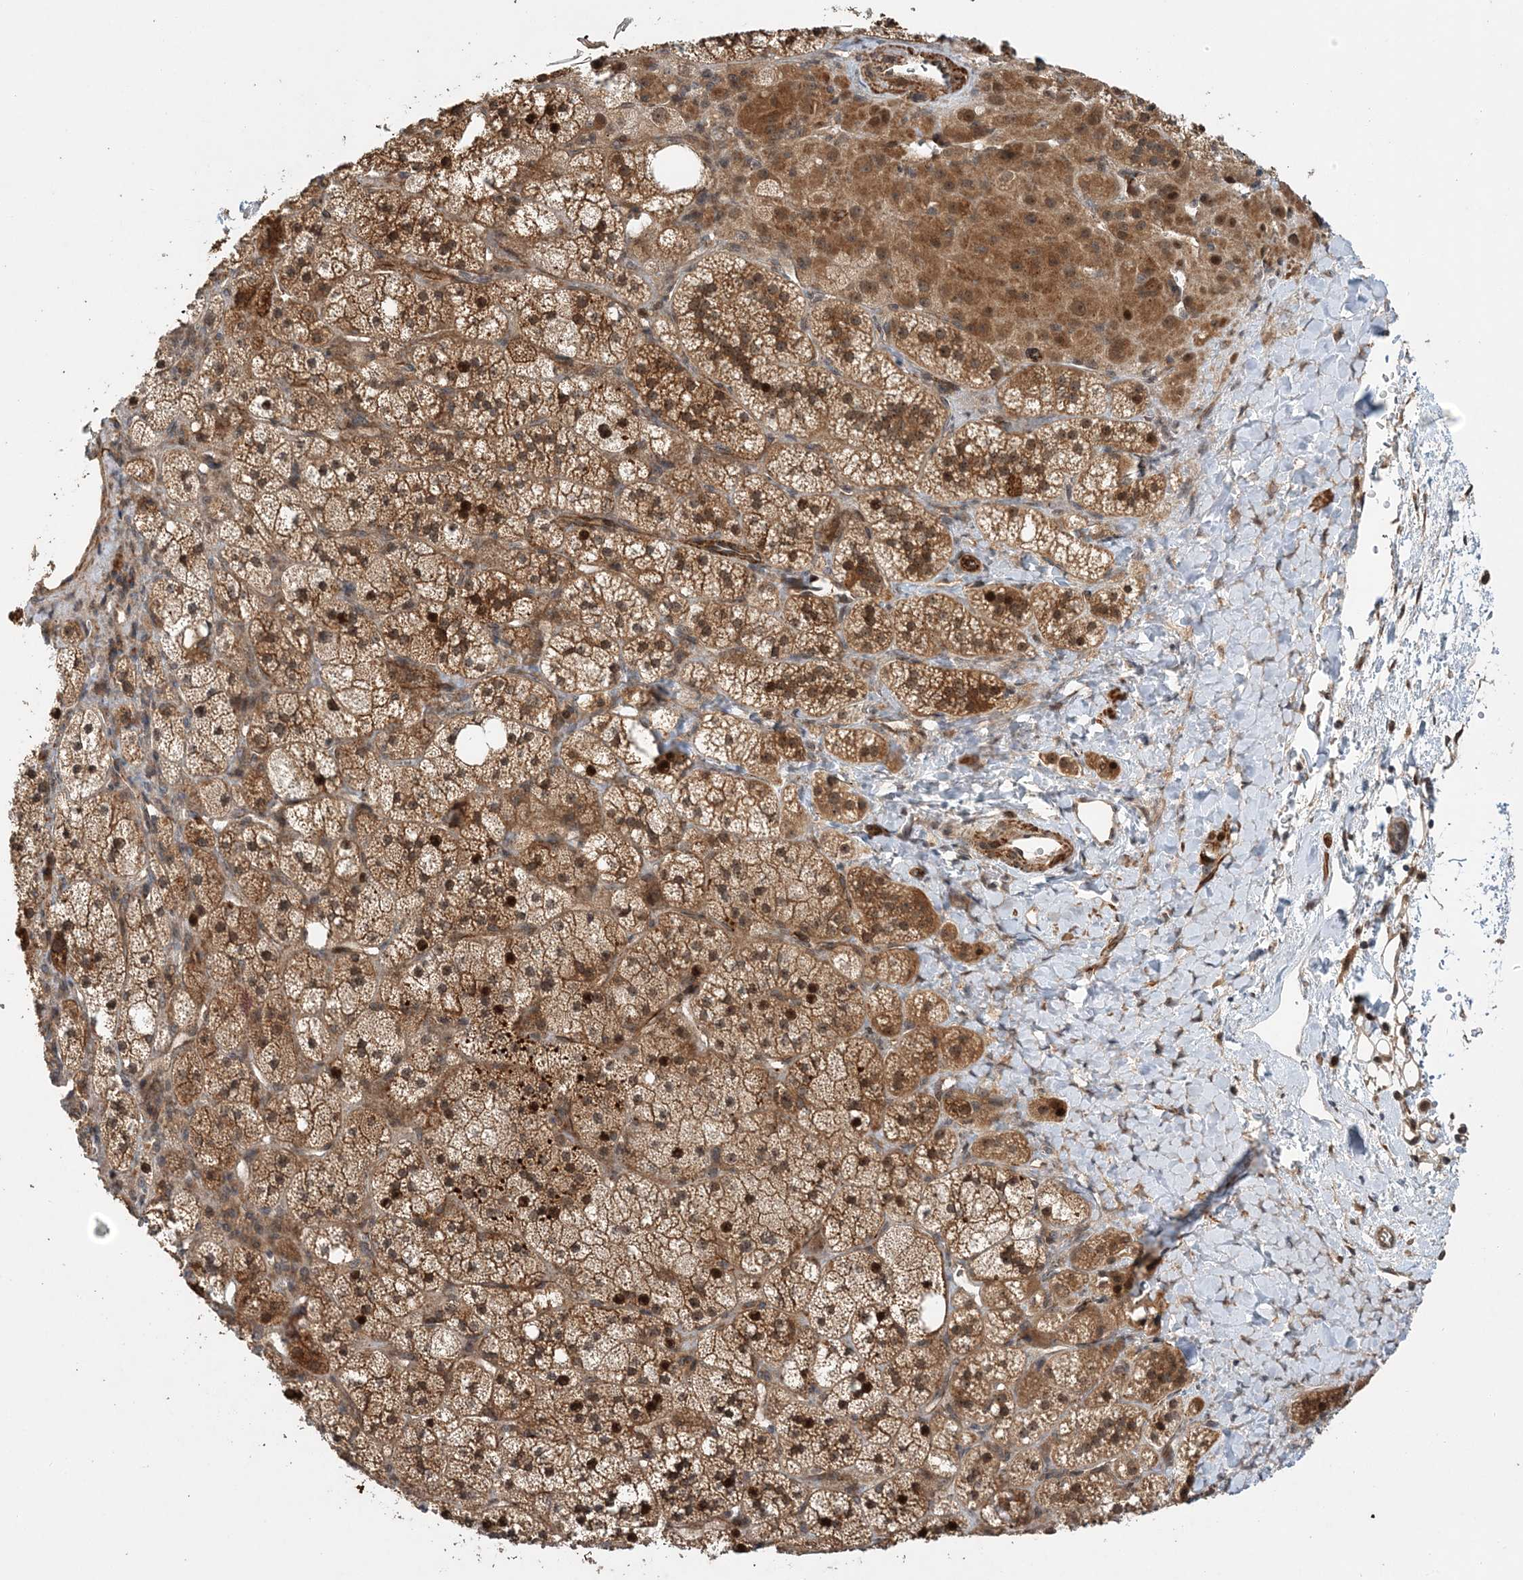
{"staining": {"intensity": "moderate", "quantity": ">75%", "location": "cytoplasmic/membranous,nuclear"}, "tissue": "adrenal gland", "cell_type": "Glandular cells", "image_type": "normal", "snomed": [{"axis": "morphology", "description": "Normal tissue, NOS"}, {"axis": "topography", "description": "Adrenal gland"}], "caption": "IHC of normal human adrenal gland displays medium levels of moderate cytoplasmic/membranous,nuclear staining in about >75% of glandular cells.", "gene": "UBTD2", "patient": {"sex": "male", "age": 61}}